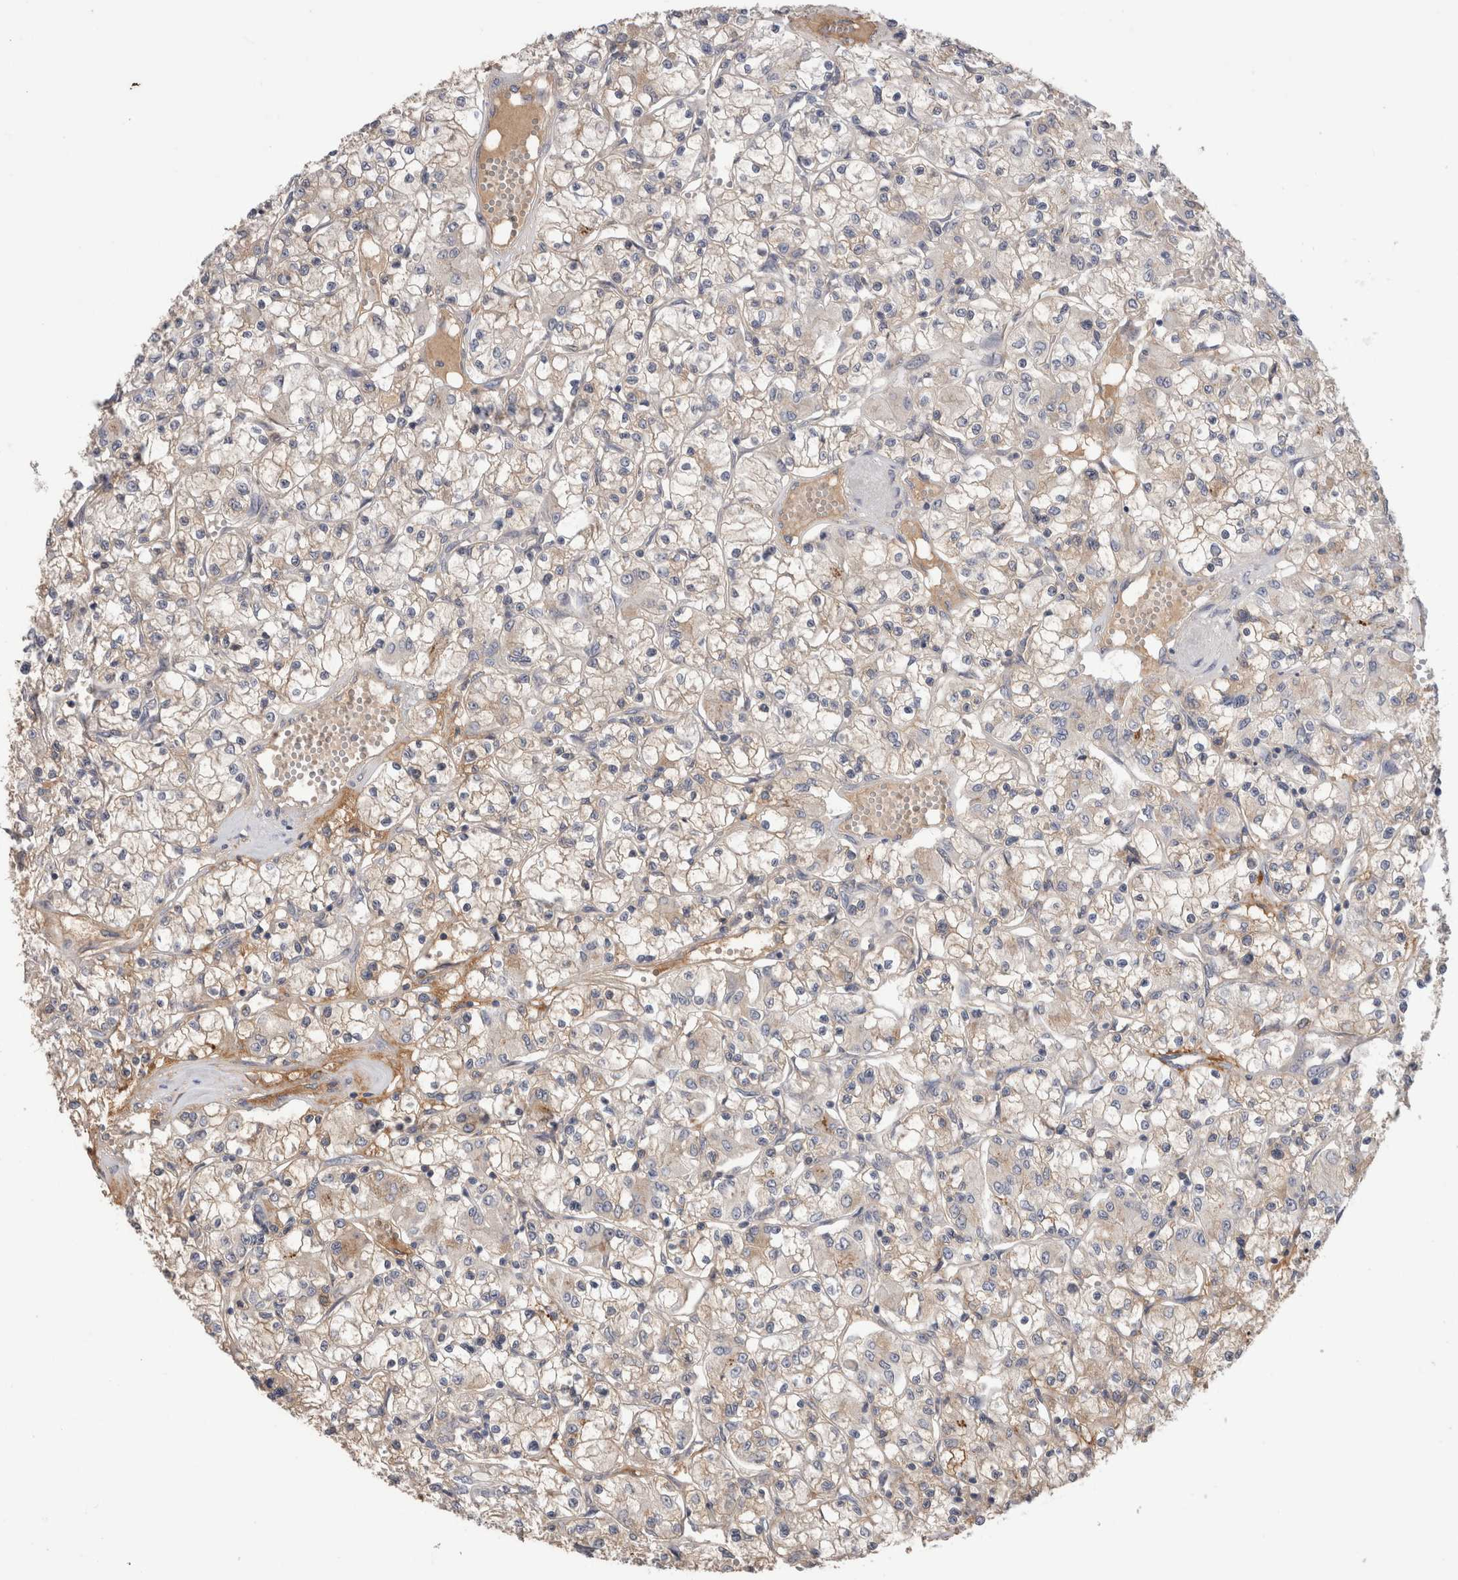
{"staining": {"intensity": "weak", "quantity": "25%-75%", "location": "cytoplasmic/membranous"}, "tissue": "renal cancer", "cell_type": "Tumor cells", "image_type": "cancer", "snomed": [{"axis": "morphology", "description": "Adenocarcinoma, NOS"}, {"axis": "topography", "description": "Kidney"}], "caption": "There is low levels of weak cytoplasmic/membranous expression in tumor cells of renal cancer (adenocarcinoma), as demonstrated by immunohistochemical staining (brown color).", "gene": "PPP3CC", "patient": {"sex": "female", "age": 59}}